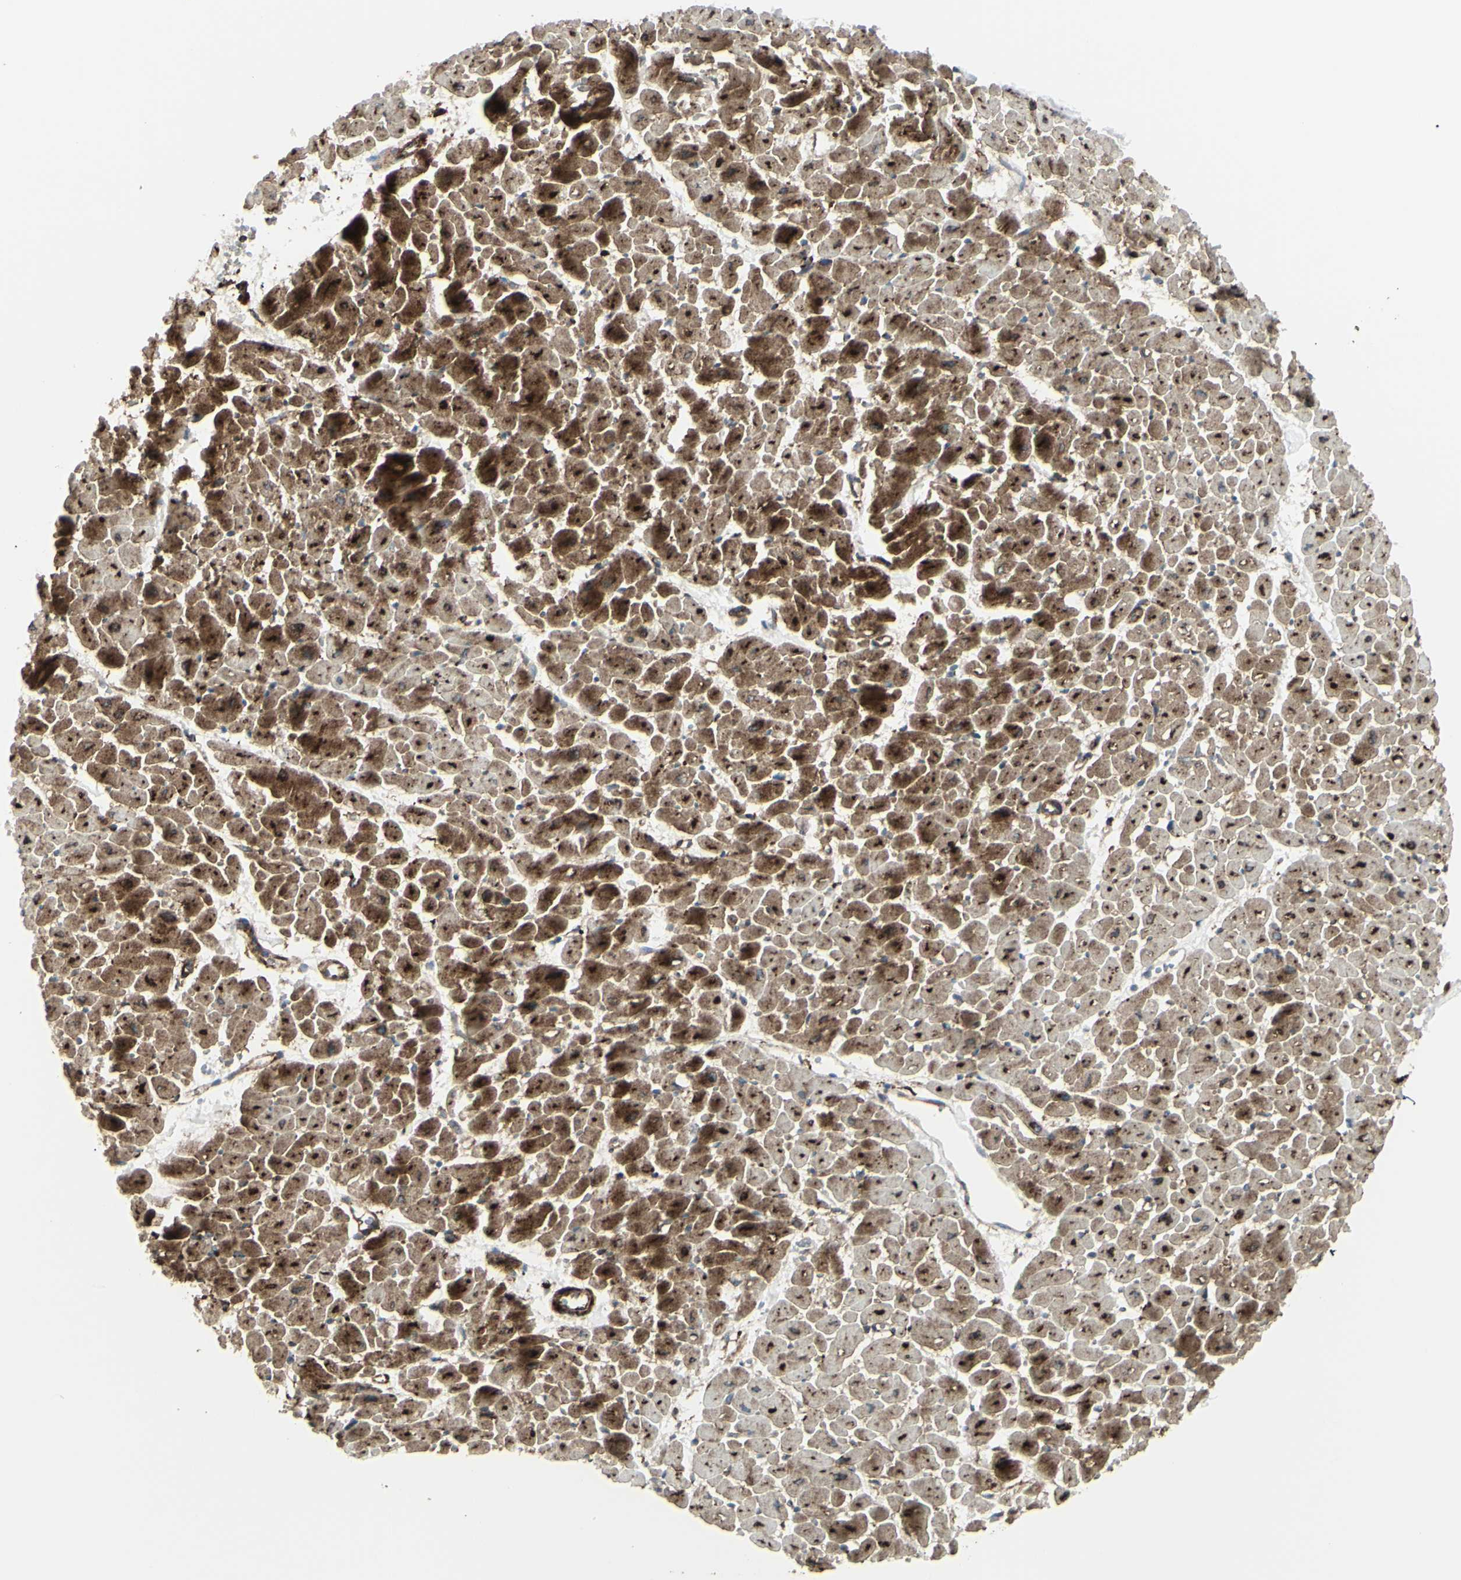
{"staining": {"intensity": "strong", "quantity": ">75%", "location": "cytoplasmic/membranous"}, "tissue": "heart muscle", "cell_type": "Cardiomyocytes", "image_type": "normal", "snomed": [{"axis": "morphology", "description": "Normal tissue, NOS"}, {"axis": "topography", "description": "Heart"}], "caption": "Protein staining by immunohistochemistry (IHC) reveals strong cytoplasmic/membranous expression in about >75% of cardiomyocytes in benign heart muscle. Using DAB (3,3'-diaminobenzidine) (brown) and hematoxylin (blue) stains, captured at high magnification using brightfield microscopy.", "gene": "NAPA", "patient": {"sex": "male", "age": 45}}